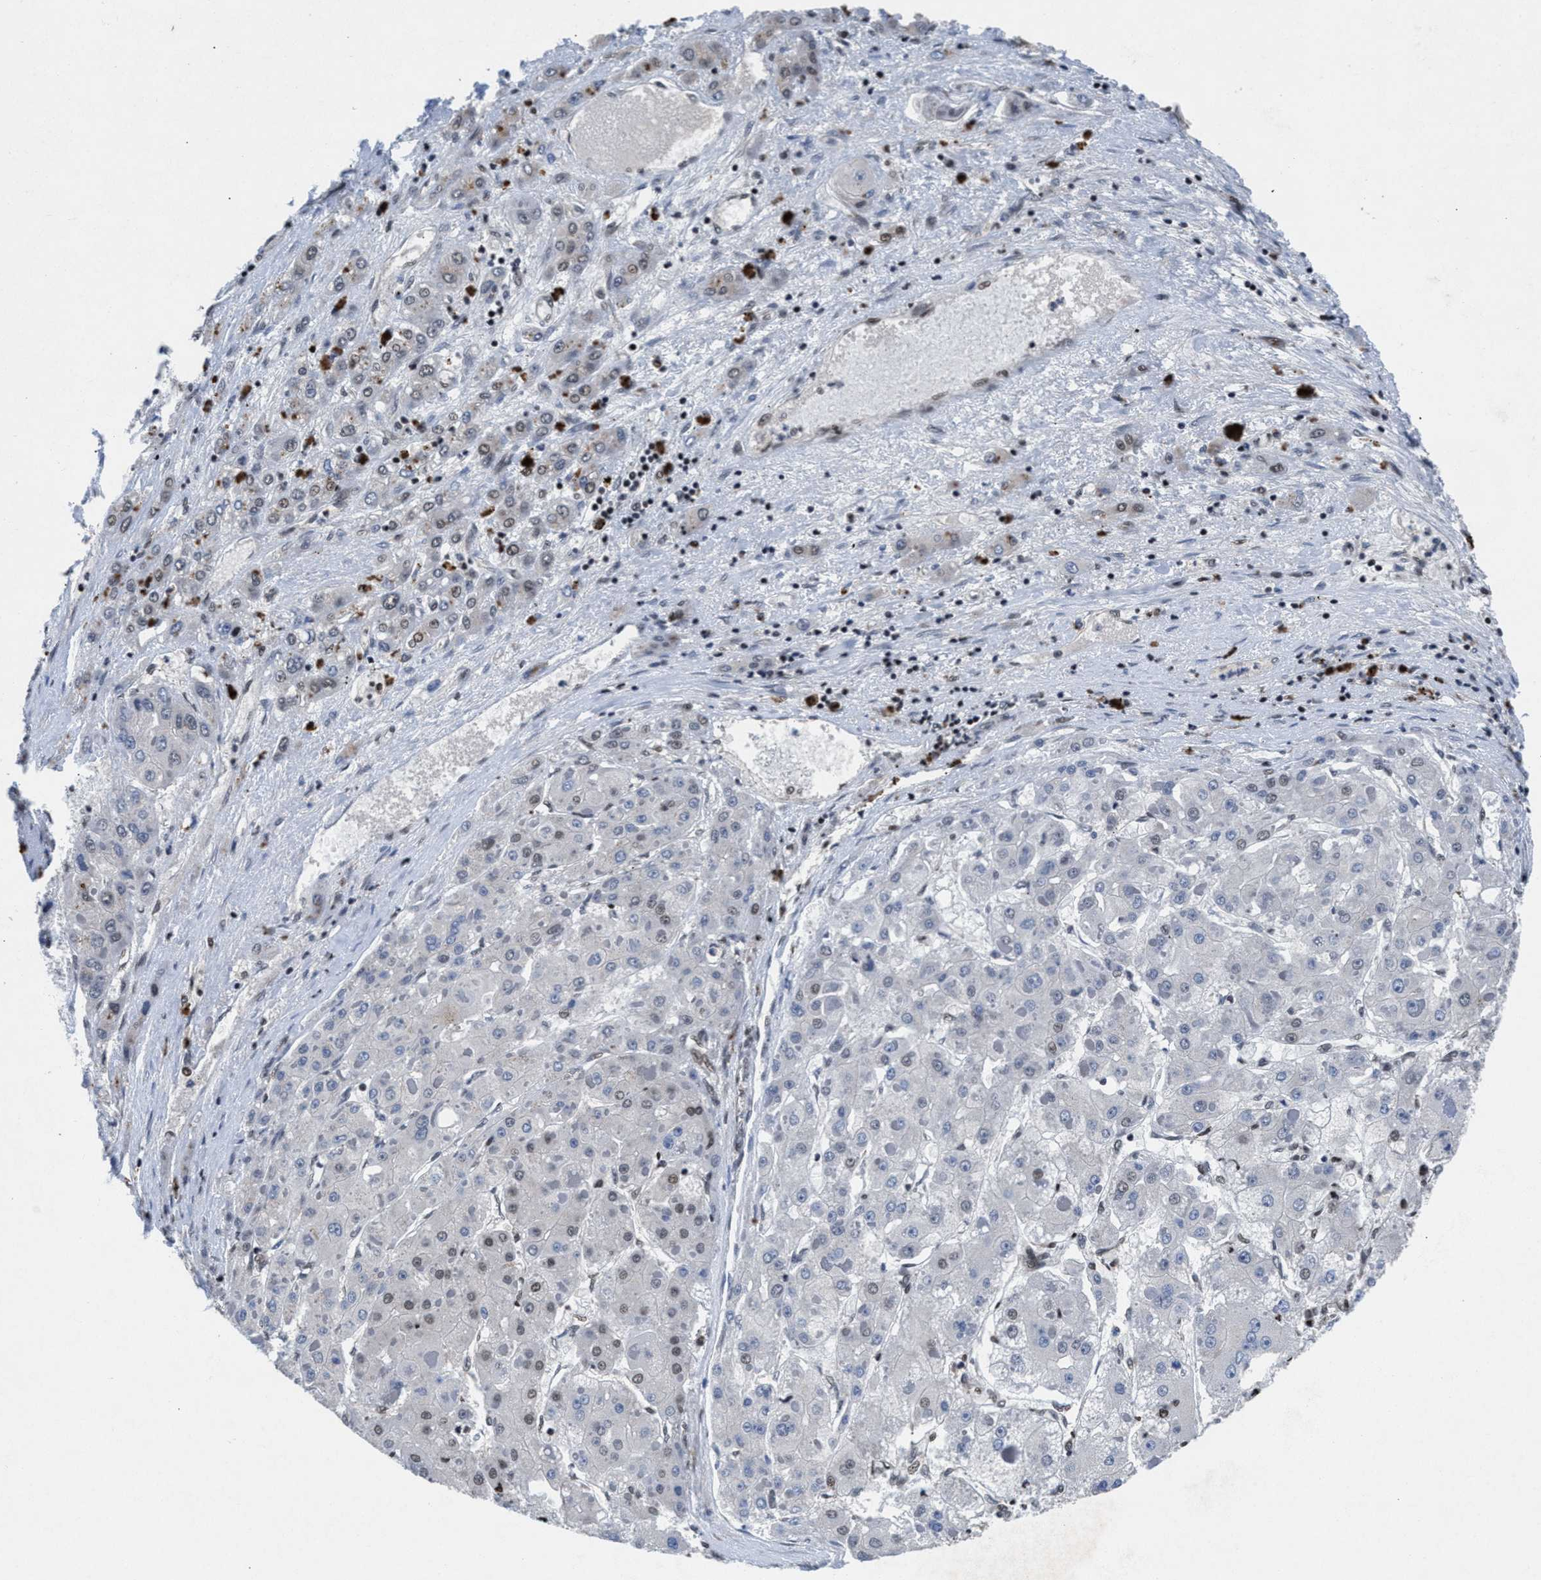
{"staining": {"intensity": "weak", "quantity": "25%-75%", "location": "nuclear"}, "tissue": "liver cancer", "cell_type": "Tumor cells", "image_type": "cancer", "snomed": [{"axis": "morphology", "description": "Carcinoma, Hepatocellular, NOS"}, {"axis": "topography", "description": "Liver"}], "caption": "Immunohistochemistry micrograph of neoplastic tissue: human liver cancer (hepatocellular carcinoma) stained using immunohistochemistry demonstrates low levels of weak protein expression localized specifically in the nuclear of tumor cells, appearing as a nuclear brown color.", "gene": "WDR81", "patient": {"sex": "female", "age": 73}}